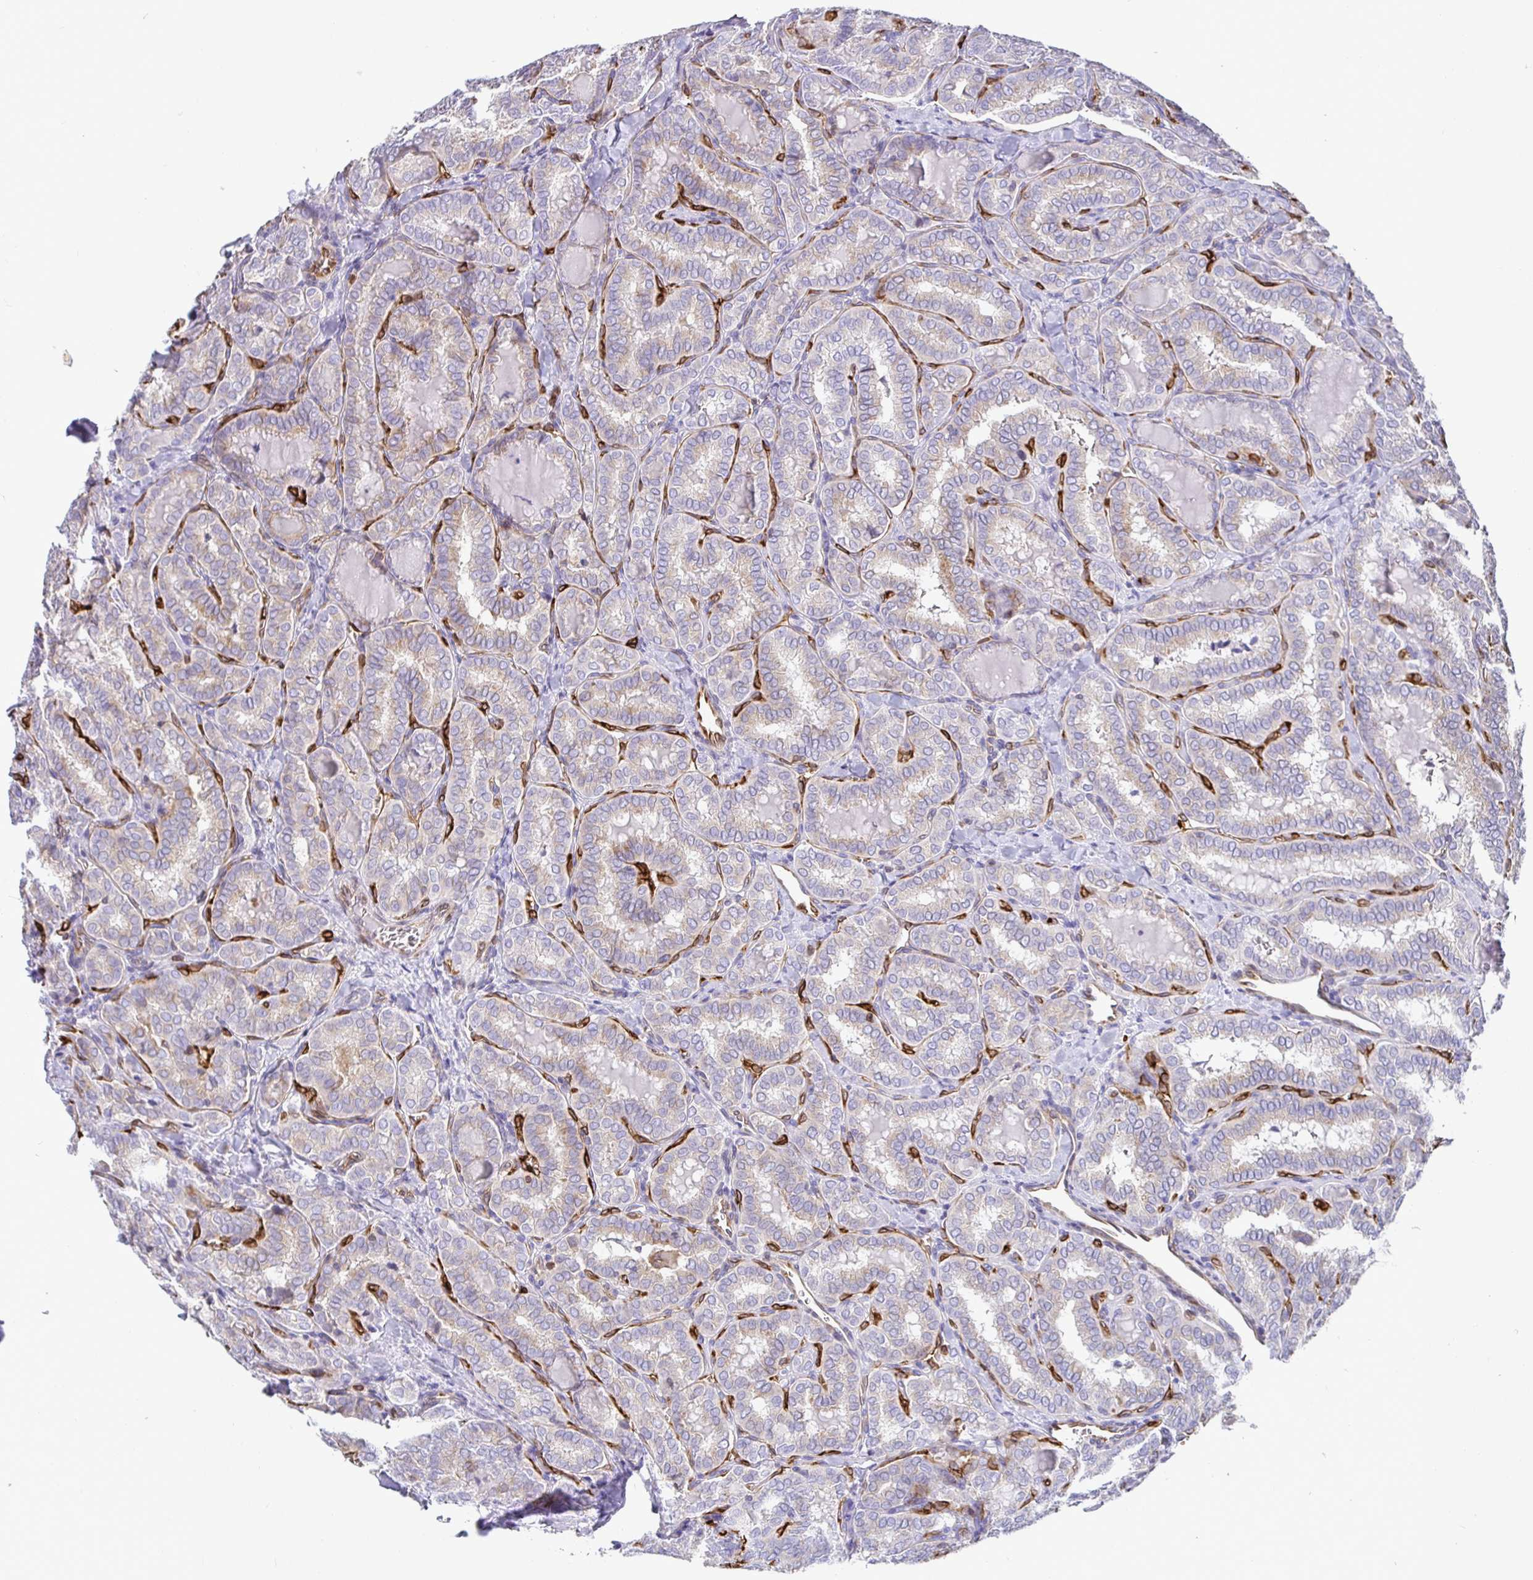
{"staining": {"intensity": "negative", "quantity": "none", "location": "none"}, "tissue": "thyroid cancer", "cell_type": "Tumor cells", "image_type": "cancer", "snomed": [{"axis": "morphology", "description": "Papillary adenocarcinoma, NOS"}, {"axis": "topography", "description": "Thyroid gland"}], "caption": "IHC image of papillary adenocarcinoma (thyroid) stained for a protein (brown), which displays no positivity in tumor cells. (DAB IHC with hematoxylin counter stain).", "gene": "TP53I11", "patient": {"sex": "female", "age": 30}}